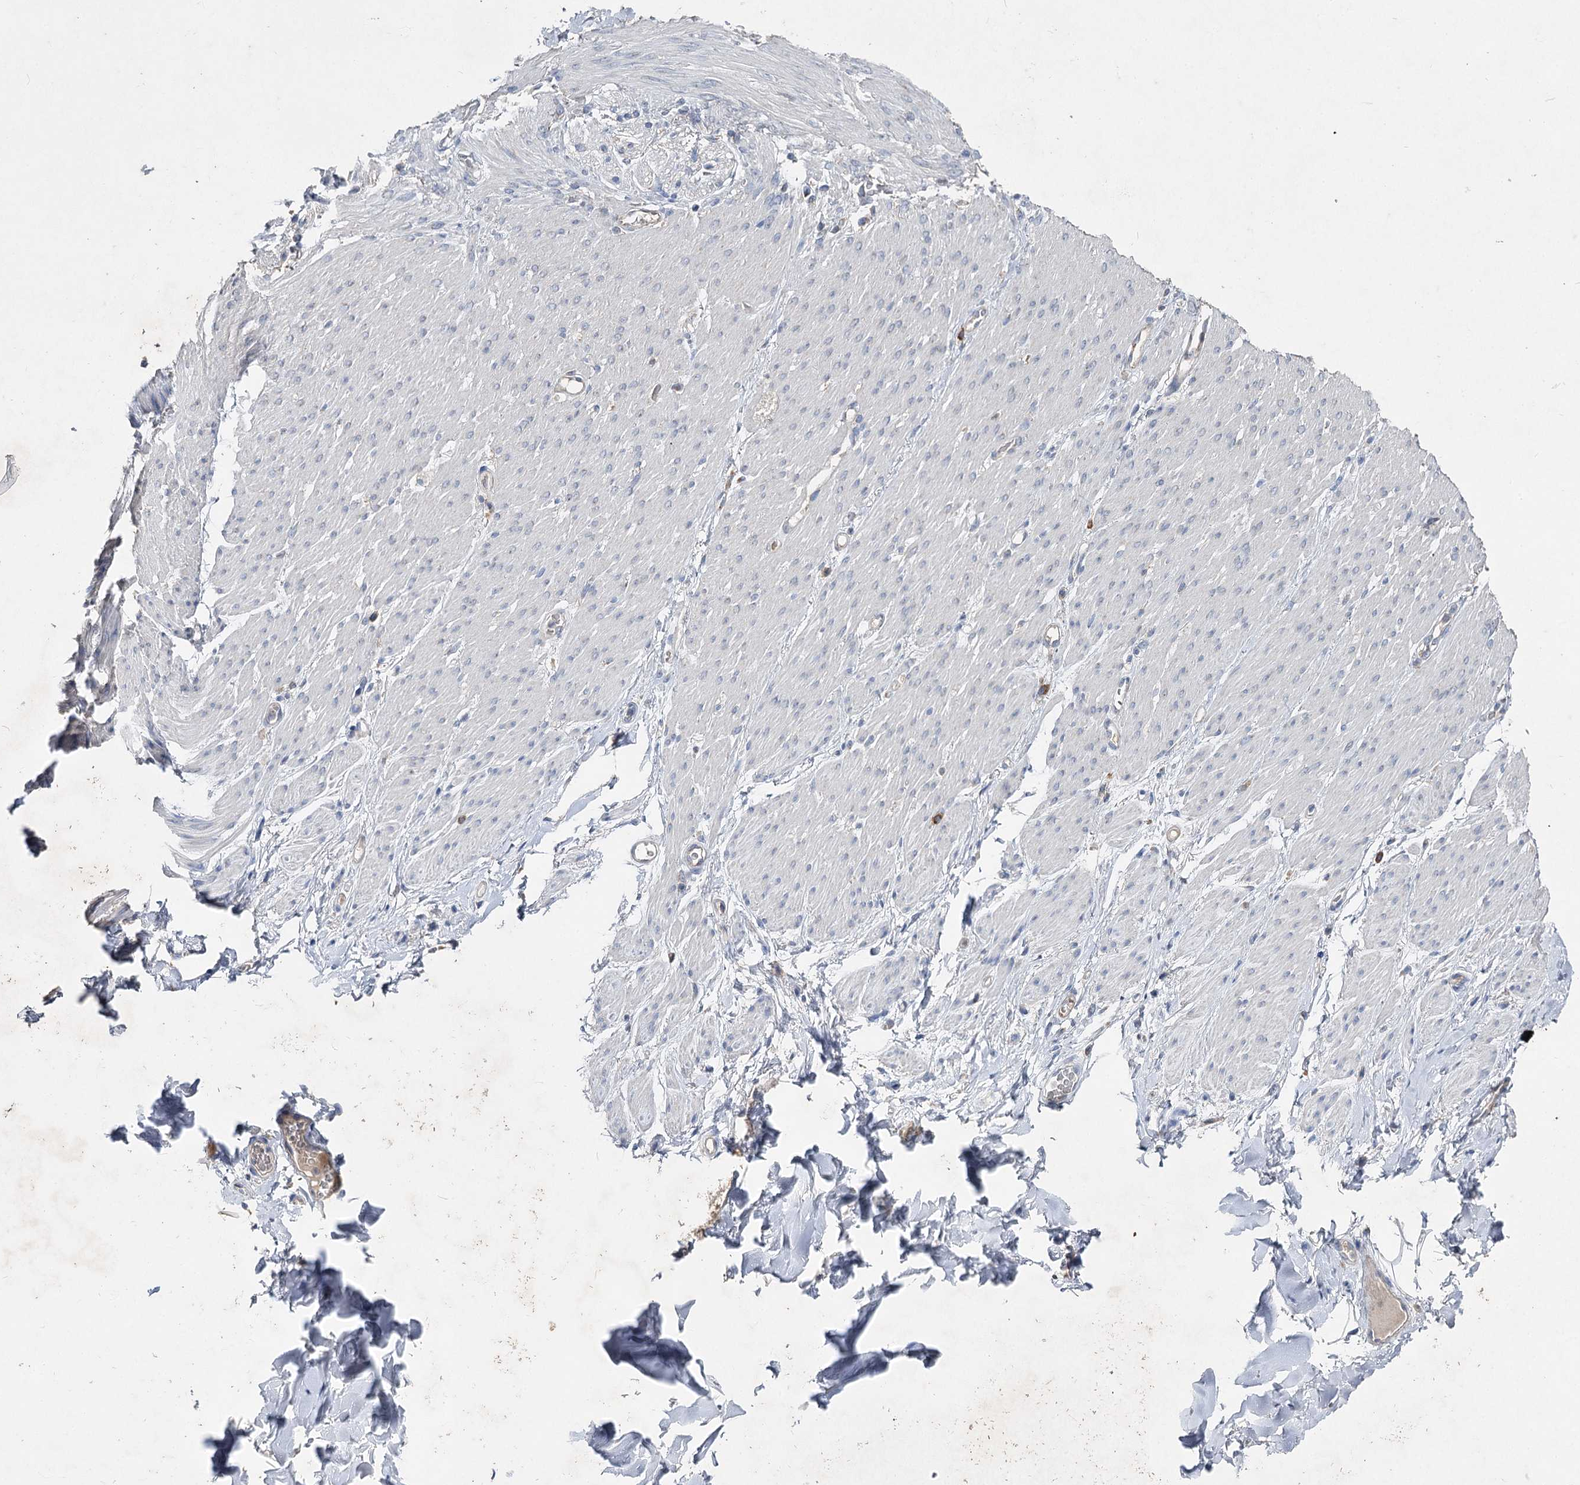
{"staining": {"intensity": "negative", "quantity": "none", "location": "none"}, "tissue": "adipose tissue", "cell_type": "Adipocytes", "image_type": "normal", "snomed": [{"axis": "morphology", "description": "Normal tissue, NOS"}, {"axis": "topography", "description": "Colon"}, {"axis": "topography", "description": "Peripheral nerve tissue"}], "caption": "A micrograph of adipose tissue stained for a protein demonstrates no brown staining in adipocytes. (Immunohistochemistry, brightfield microscopy, high magnification).", "gene": "IL1RAP", "patient": {"sex": "female", "age": 61}}